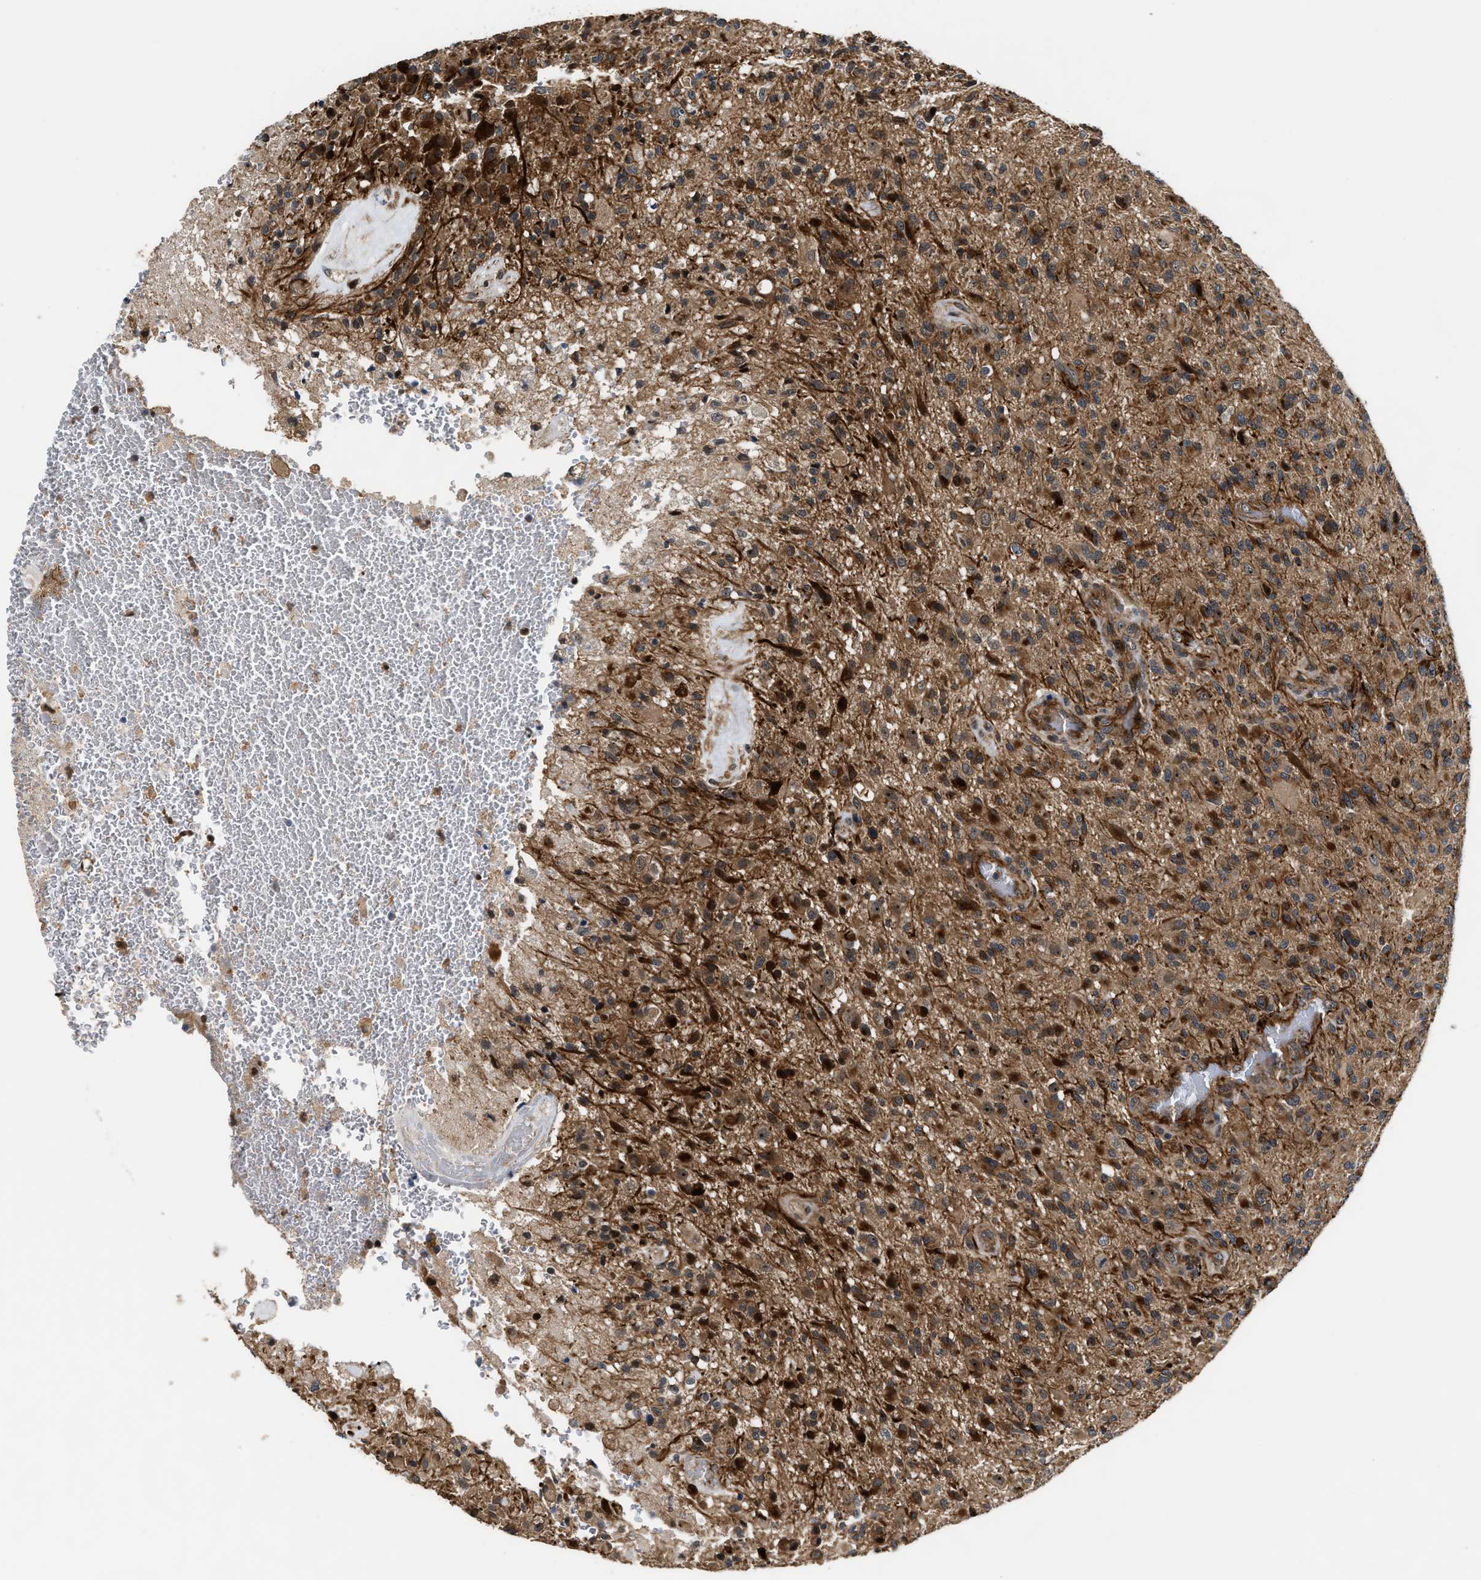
{"staining": {"intensity": "moderate", "quantity": ">75%", "location": "cytoplasmic/membranous"}, "tissue": "glioma", "cell_type": "Tumor cells", "image_type": "cancer", "snomed": [{"axis": "morphology", "description": "Glioma, malignant, High grade"}, {"axis": "topography", "description": "Brain"}], "caption": "DAB (3,3'-diaminobenzidine) immunohistochemical staining of malignant glioma (high-grade) displays moderate cytoplasmic/membranous protein expression in about >75% of tumor cells. The staining is performed using DAB brown chromogen to label protein expression. The nuclei are counter-stained blue using hematoxylin.", "gene": "ALDH3A2", "patient": {"sex": "male", "age": 71}}